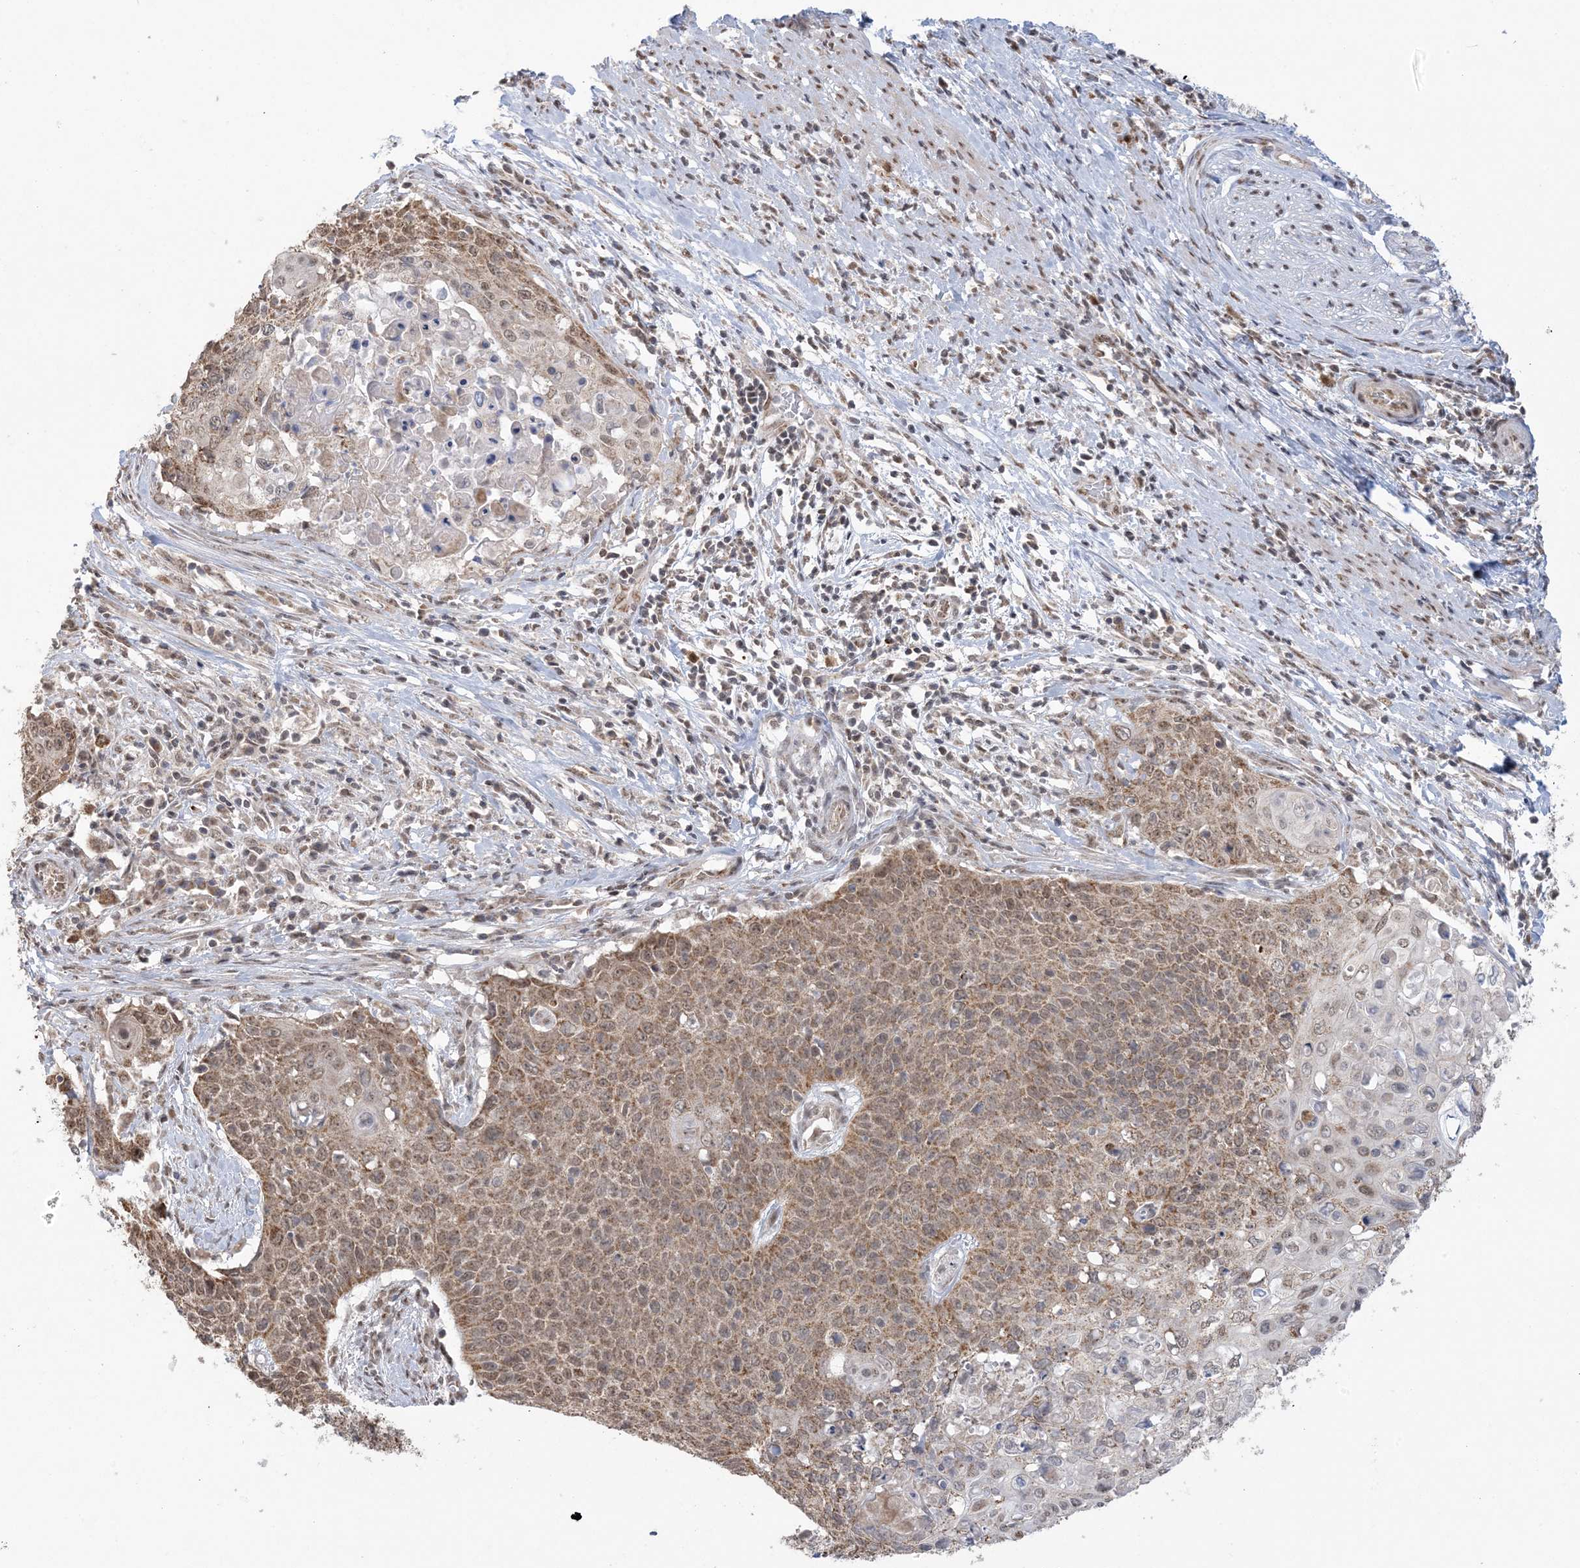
{"staining": {"intensity": "moderate", "quantity": ">75%", "location": "cytoplasmic/membranous,nuclear"}, "tissue": "cervical cancer", "cell_type": "Tumor cells", "image_type": "cancer", "snomed": [{"axis": "morphology", "description": "Squamous cell carcinoma, NOS"}, {"axis": "topography", "description": "Cervix"}], "caption": "Moderate cytoplasmic/membranous and nuclear positivity for a protein is present in approximately >75% of tumor cells of cervical cancer (squamous cell carcinoma) using IHC.", "gene": "TRMT10C", "patient": {"sex": "female", "age": 39}}